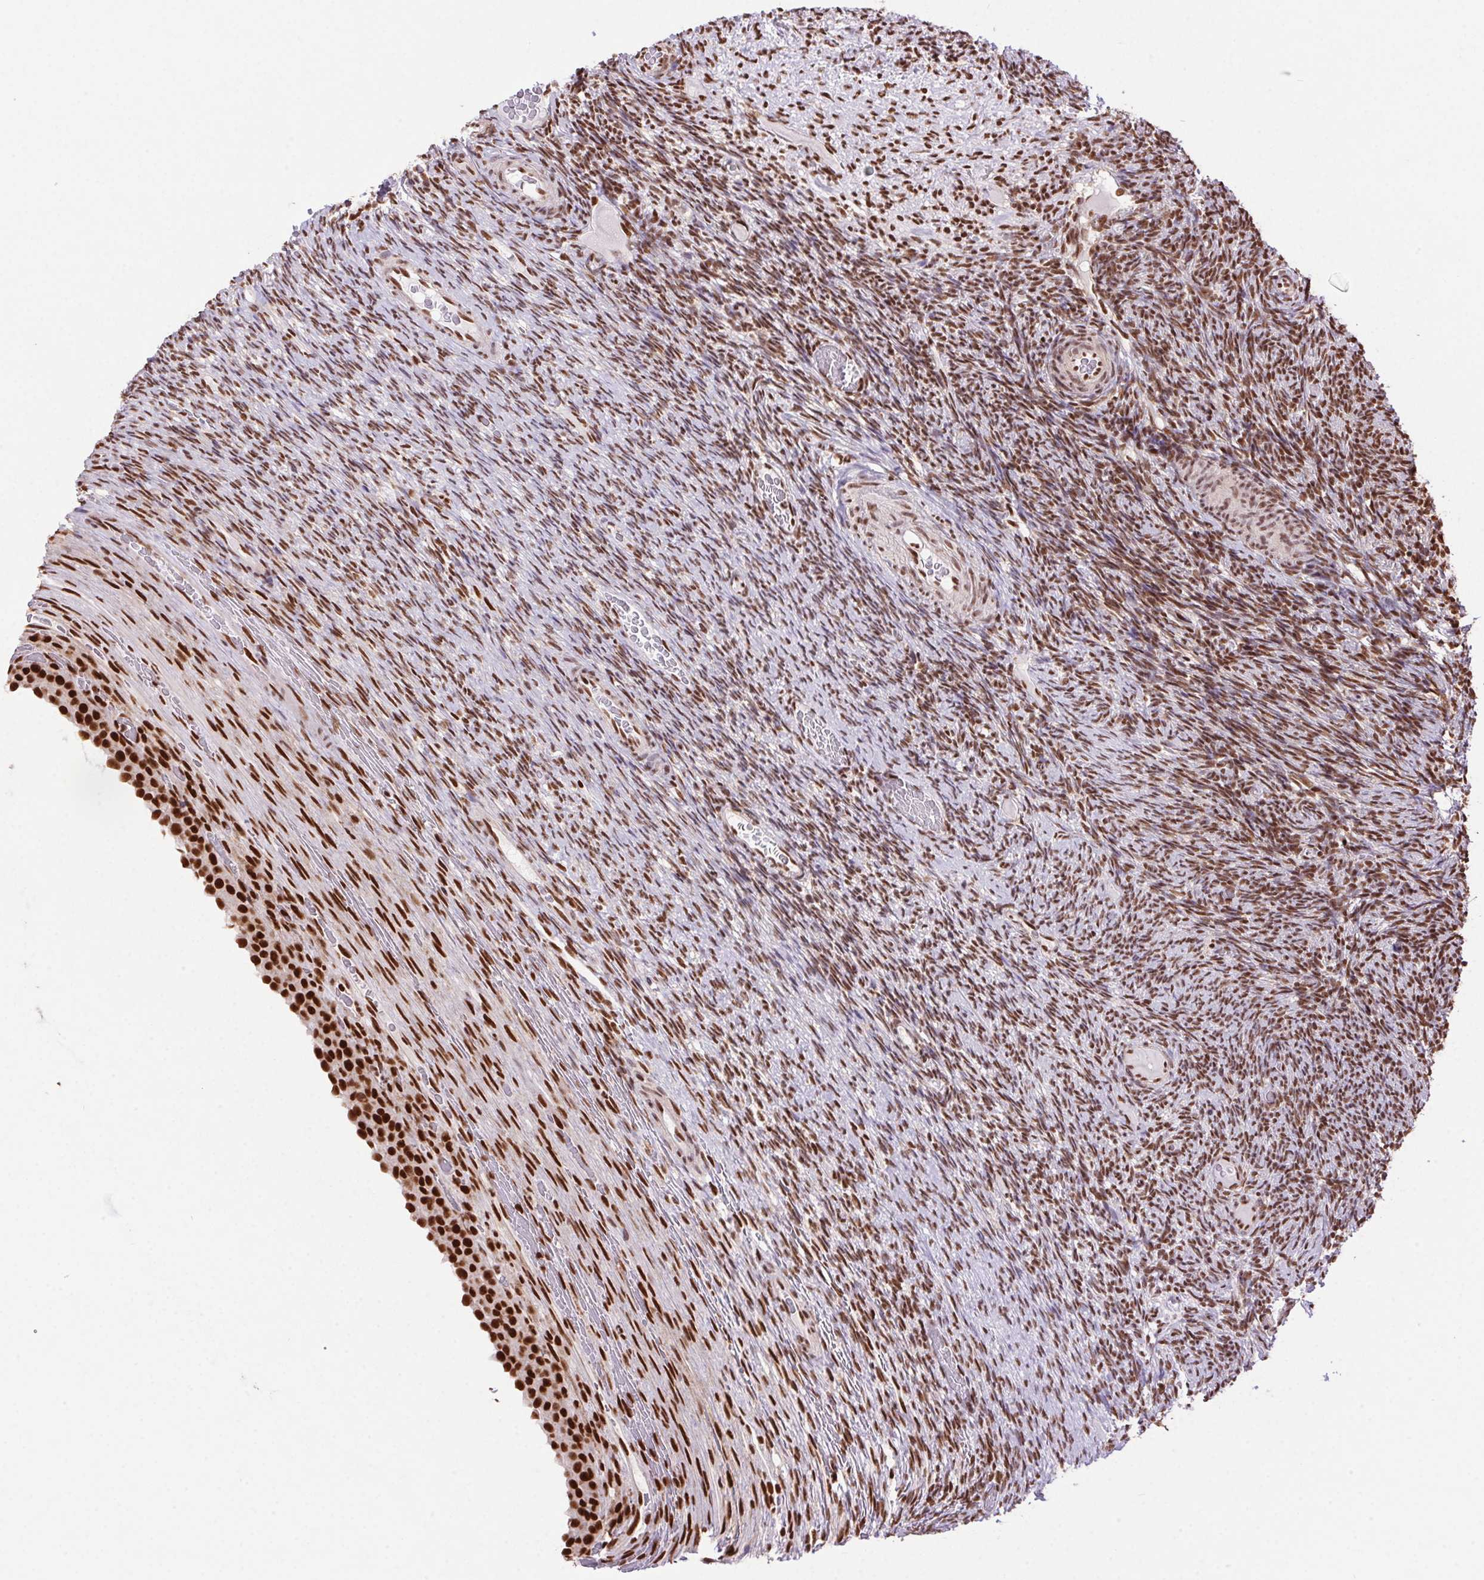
{"staining": {"intensity": "strong", "quantity": ">75%", "location": "nuclear"}, "tissue": "ovary", "cell_type": "Follicle cells", "image_type": "normal", "snomed": [{"axis": "morphology", "description": "Normal tissue, NOS"}, {"axis": "topography", "description": "Ovary"}], "caption": "An IHC histopathology image of benign tissue is shown. Protein staining in brown highlights strong nuclear positivity in ovary within follicle cells. Using DAB (brown) and hematoxylin (blue) stains, captured at high magnification using brightfield microscopy.", "gene": "ZNF207", "patient": {"sex": "female", "age": 34}}